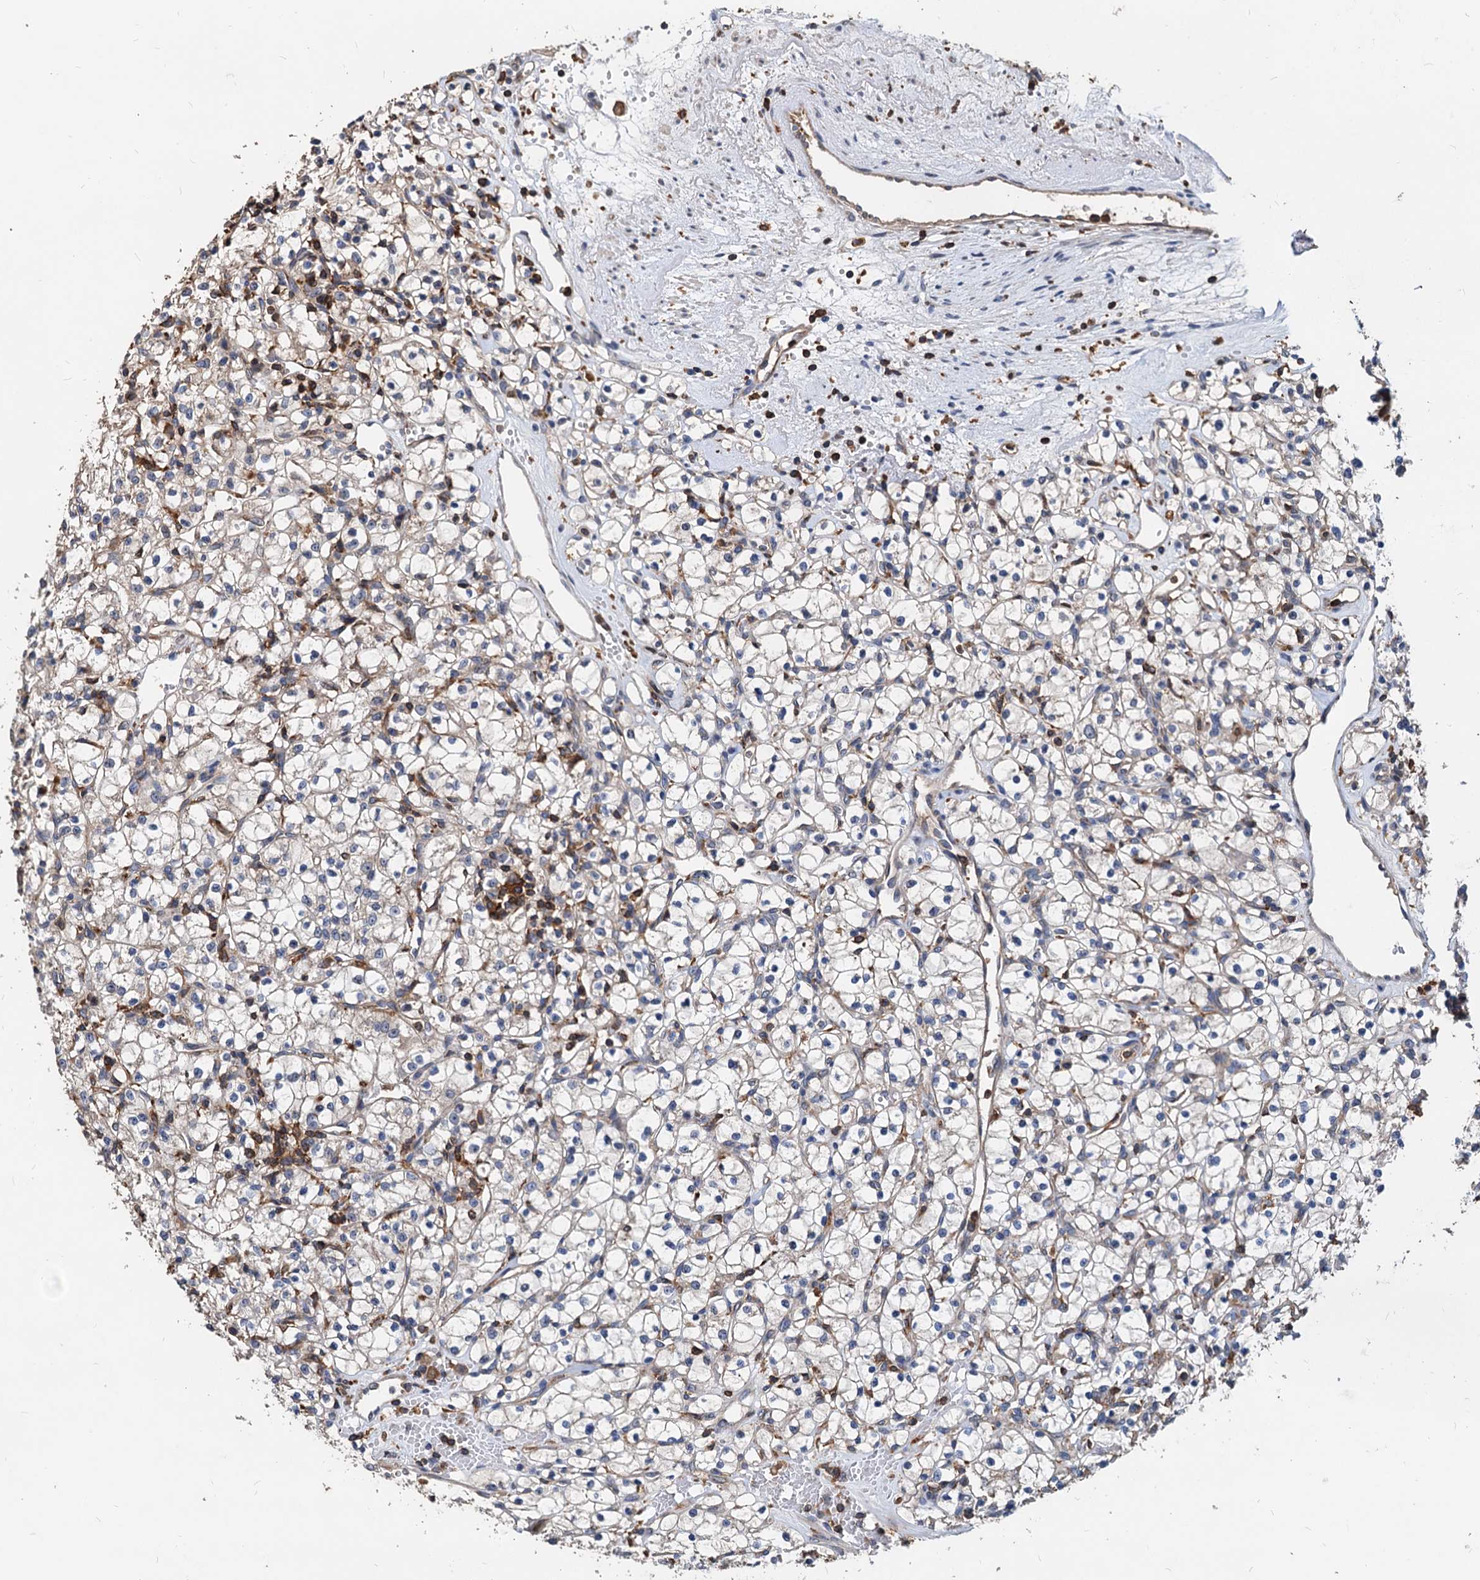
{"staining": {"intensity": "weak", "quantity": "<25%", "location": "cytoplasmic/membranous"}, "tissue": "renal cancer", "cell_type": "Tumor cells", "image_type": "cancer", "snomed": [{"axis": "morphology", "description": "Adenocarcinoma, NOS"}, {"axis": "topography", "description": "Kidney"}], "caption": "IHC histopathology image of neoplastic tissue: human renal cancer (adenocarcinoma) stained with DAB (3,3'-diaminobenzidine) displays no significant protein expression in tumor cells.", "gene": "LCP2", "patient": {"sex": "female", "age": 59}}